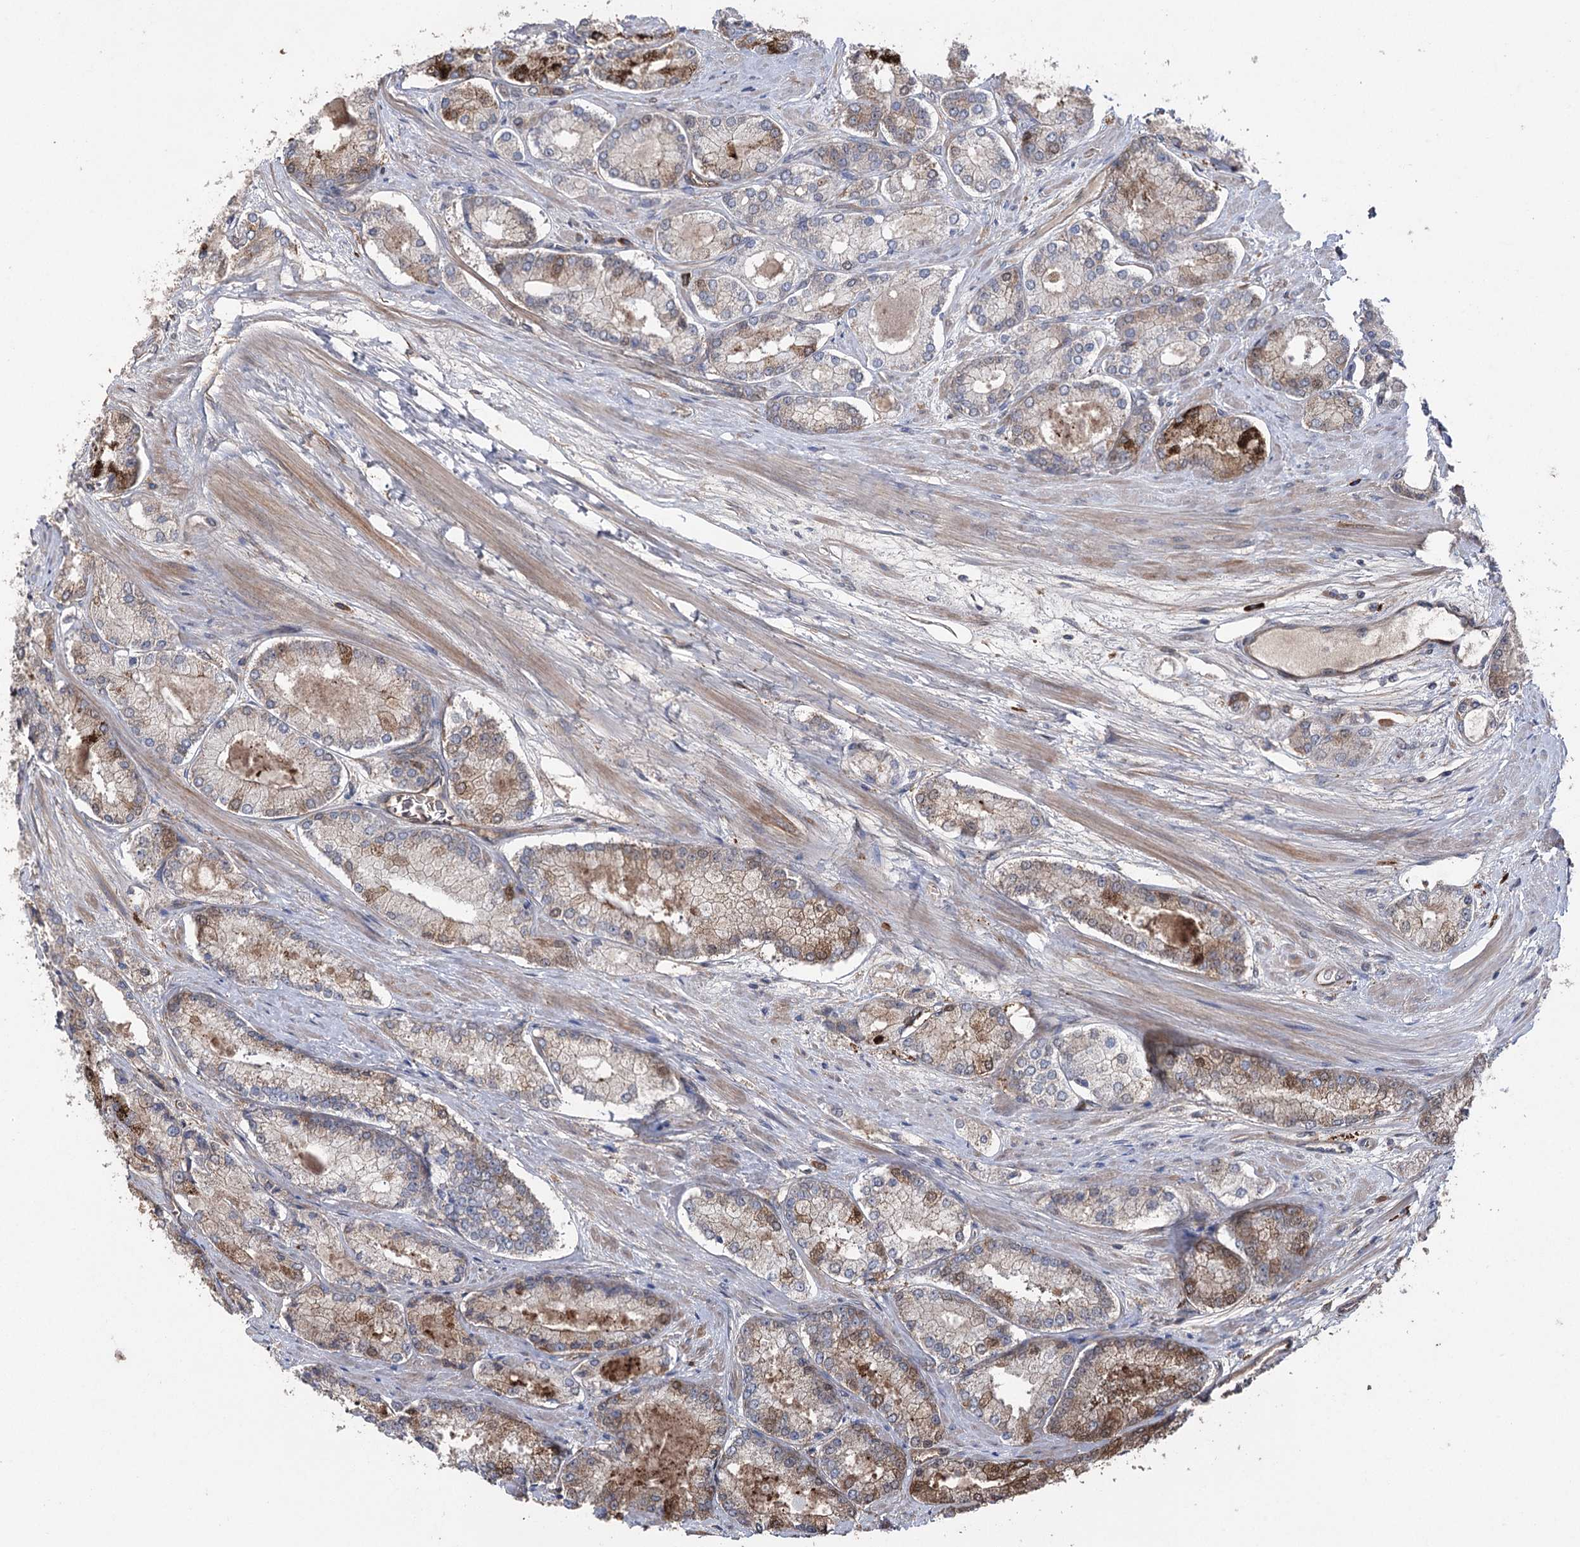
{"staining": {"intensity": "moderate", "quantity": "<25%", "location": "cytoplasmic/membranous"}, "tissue": "prostate cancer", "cell_type": "Tumor cells", "image_type": "cancer", "snomed": [{"axis": "morphology", "description": "Adenocarcinoma, Low grade"}, {"axis": "topography", "description": "Prostate"}], "caption": "The immunohistochemical stain shows moderate cytoplasmic/membranous positivity in tumor cells of low-grade adenocarcinoma (prostate) tissue.", "gene": "OTUD1", "patient": {"sex": "male", "age": 74}}